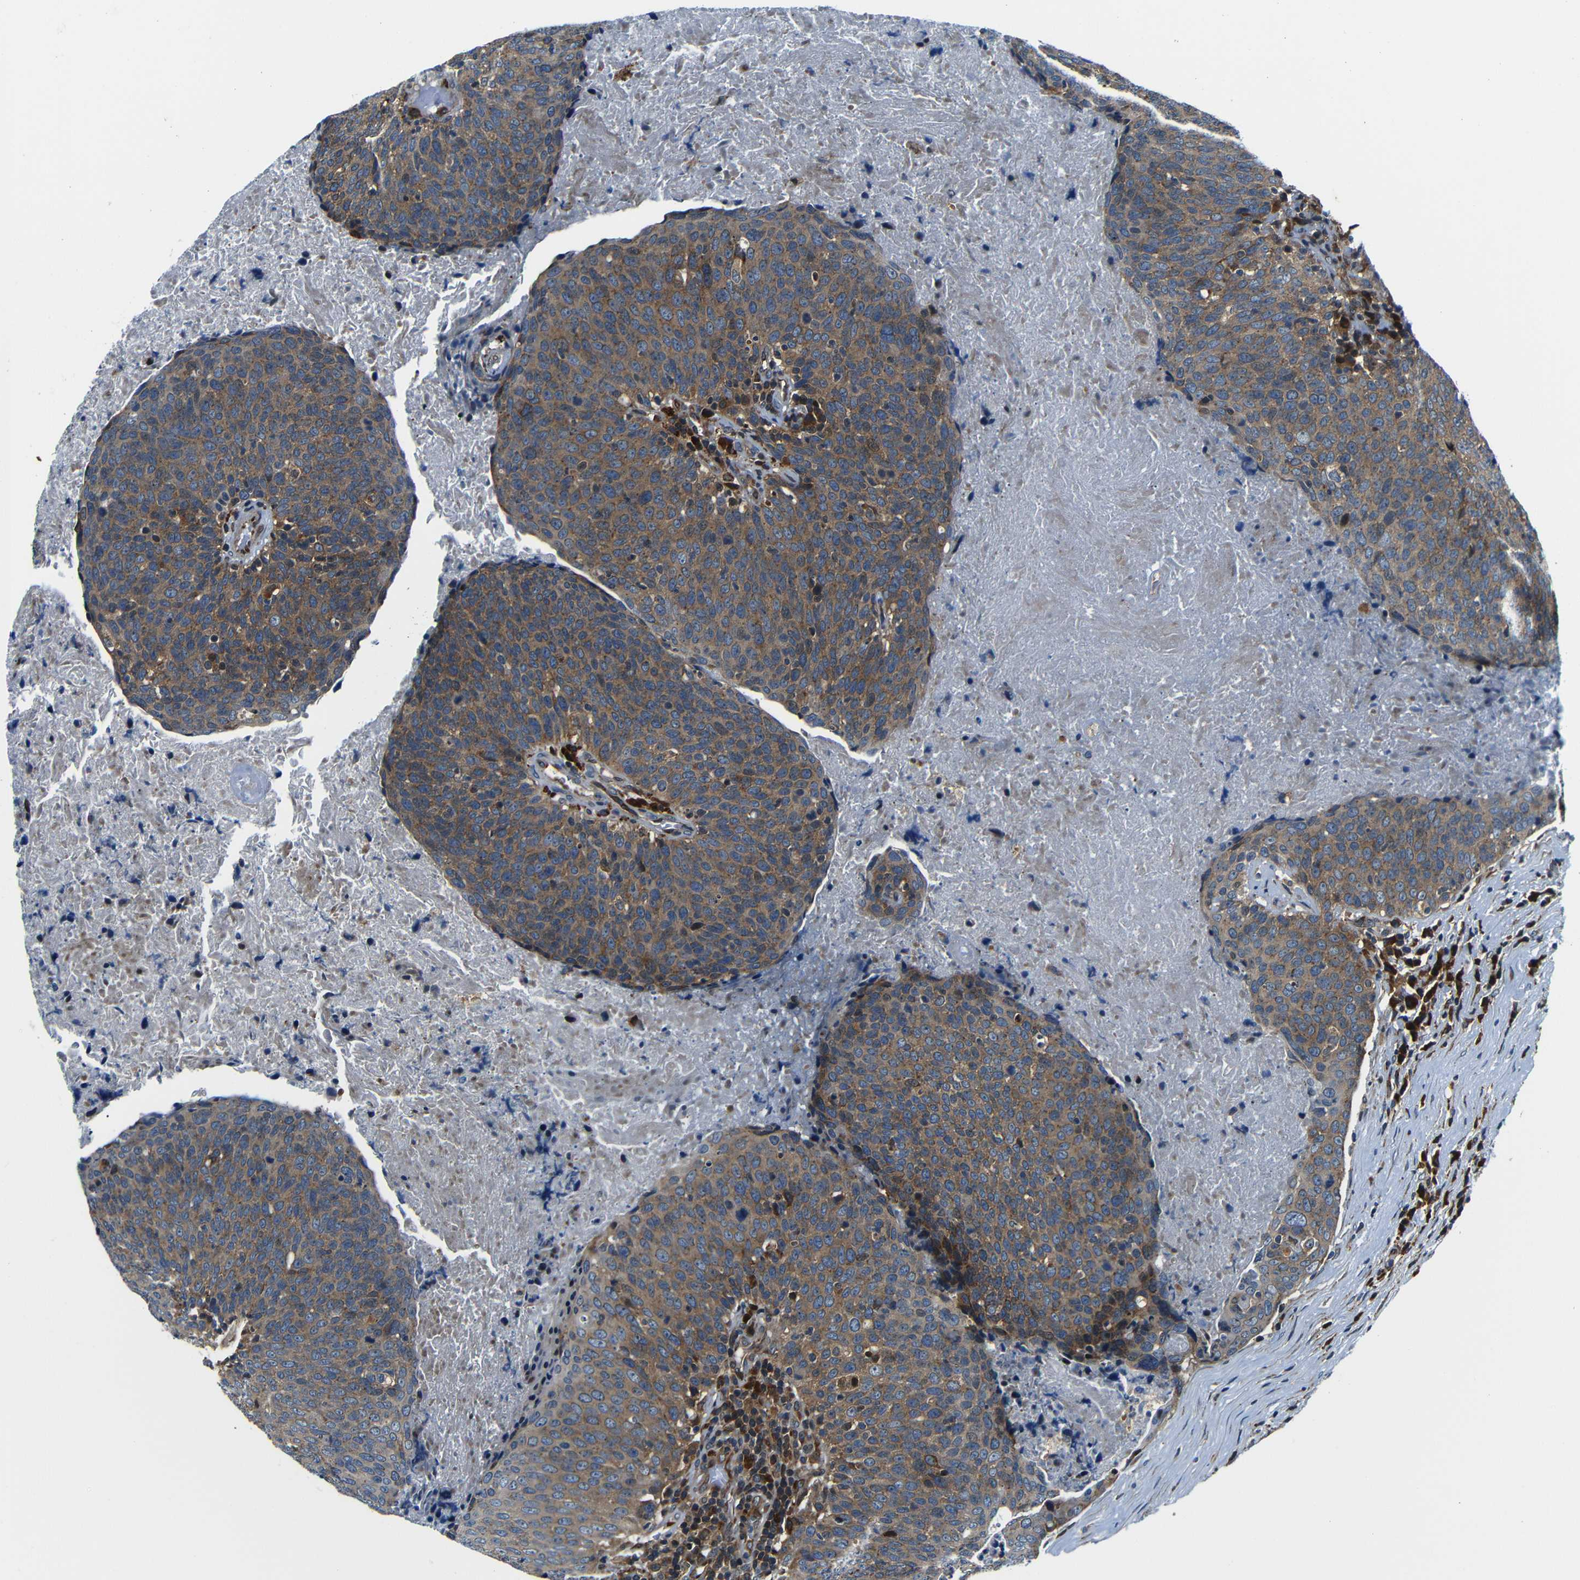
{"staining": {"intensity": "moderate", "quantity": ">75%", "location": "cytoplasmic/membranous"}, "tissue": "head and neck cancer", "cell_type": "Tumor cells", "image_type": "cancer", "snomed": [{"axis": "morphology", "description": "Squamous cell carcinoma, NOS"}, {"axis": "morphology", "description": "Squamous cell carcinoma, metastatic, NOS"}, {"axis": "topography", "description": "Lymph node"}, {"axis": "topography", "description": "Head-Neck"}], "caption": "Immunohistochemical staining of human head and neck metastatic squamous cell carcinoma reveals moderate cytoplasmic/membranous protein staining in about >75% of tumor cells. The staining was performed using DAB (3,3'-diaminobenzidine) to visualize the protein expression in brown, while the nuclei were stained in blue with hematoxylin (Magnification: 20x).", "gene": "ABCE1", "patient": {"sex": "male", "age": 62}}